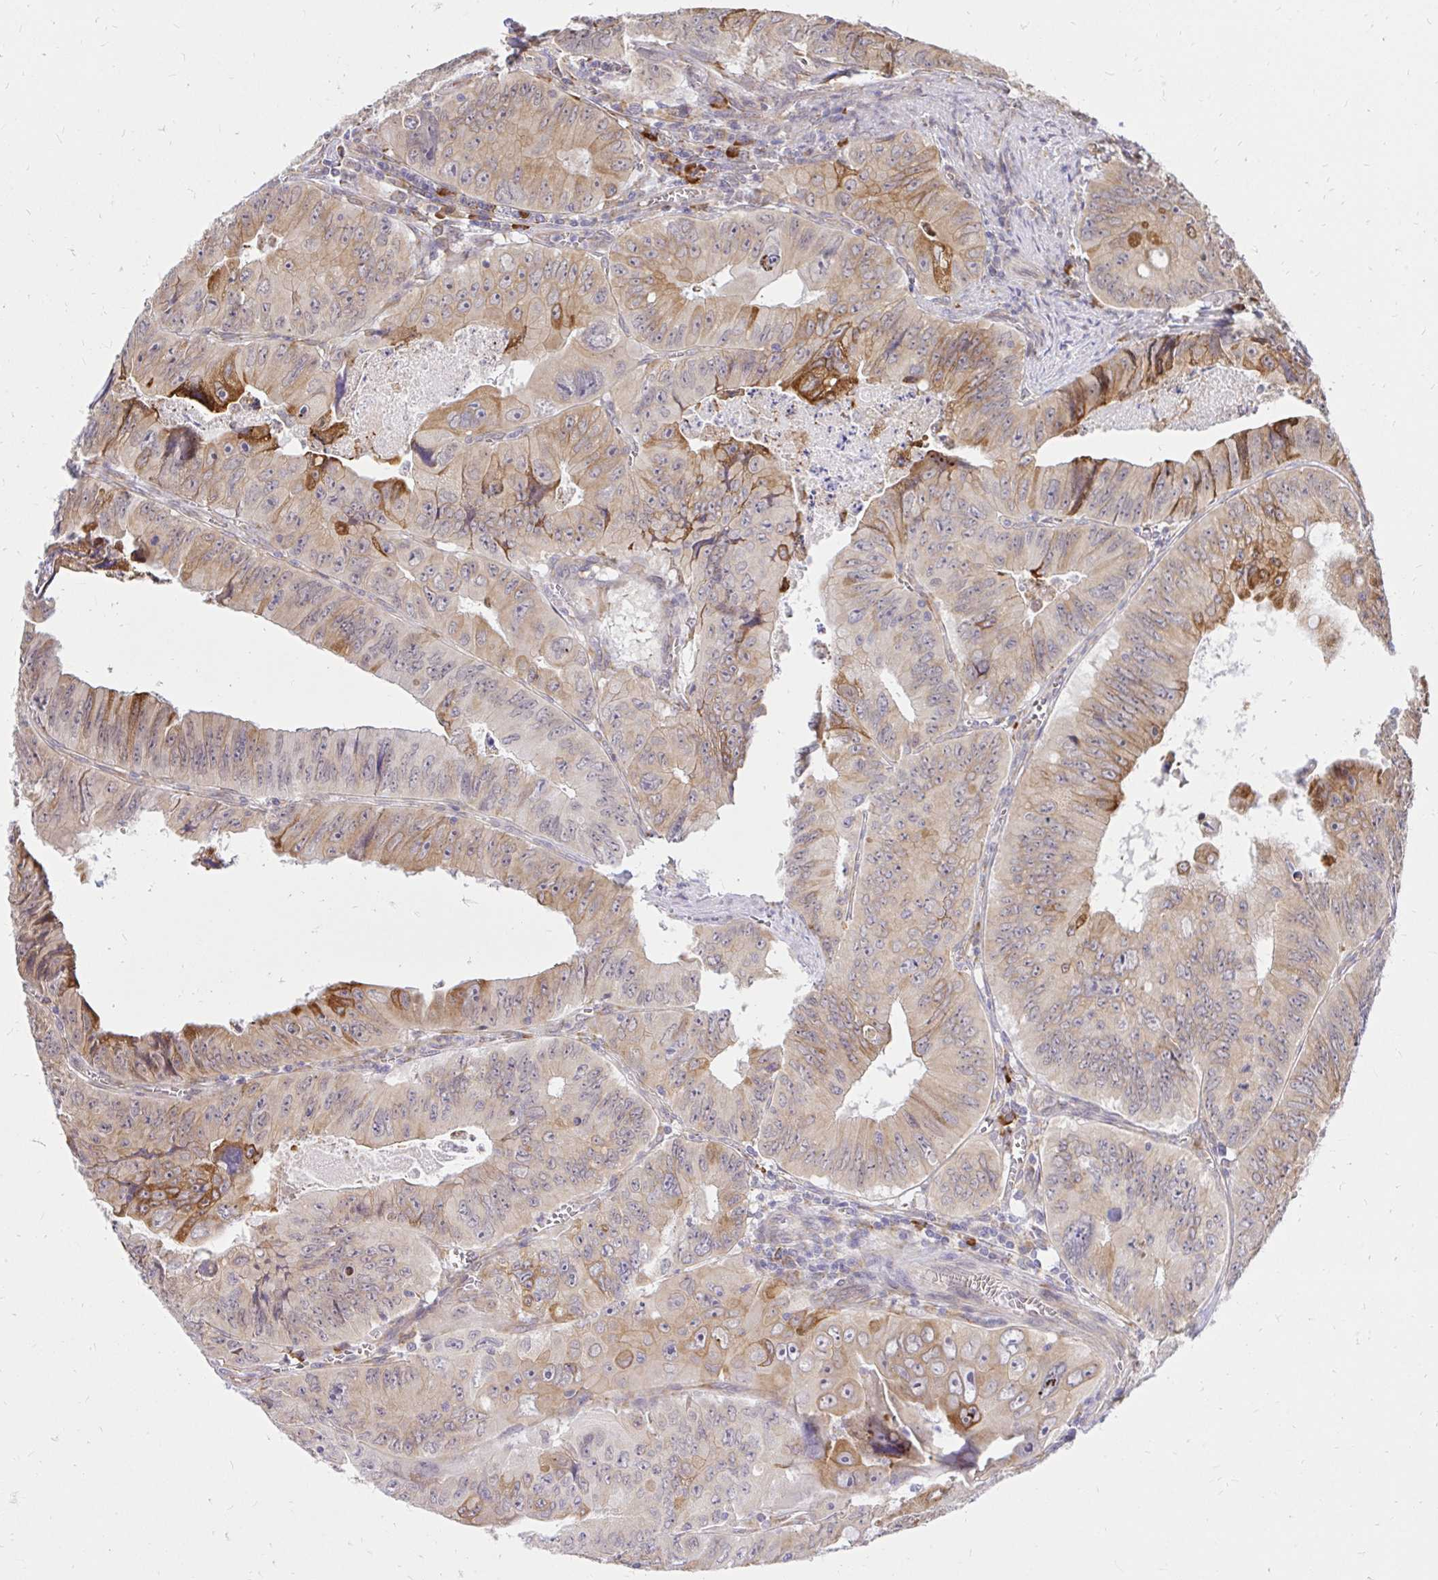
{"staining": {"intensity": "moderate", "quantity": ">75%", "location": "cytoplasmic/membranous"}, "tissue": "colorectal cancer", "cell_type": "Tumor cells", "image_type": "cancer", "snomed": [{"axis": "morphology", "description": "Adenocarcinoma, NOS"}, {"axis": "topography", "description": "Colon"}], "caption": "Colorectal adenocarcinoma was stained to show a protein in brown. There is medium levels of moderate cytoplasmic/membranous positivity in about >75% of tumor cells.", "gene": "NAALAD2", "patient": {"sex": "female", "age": 84}}